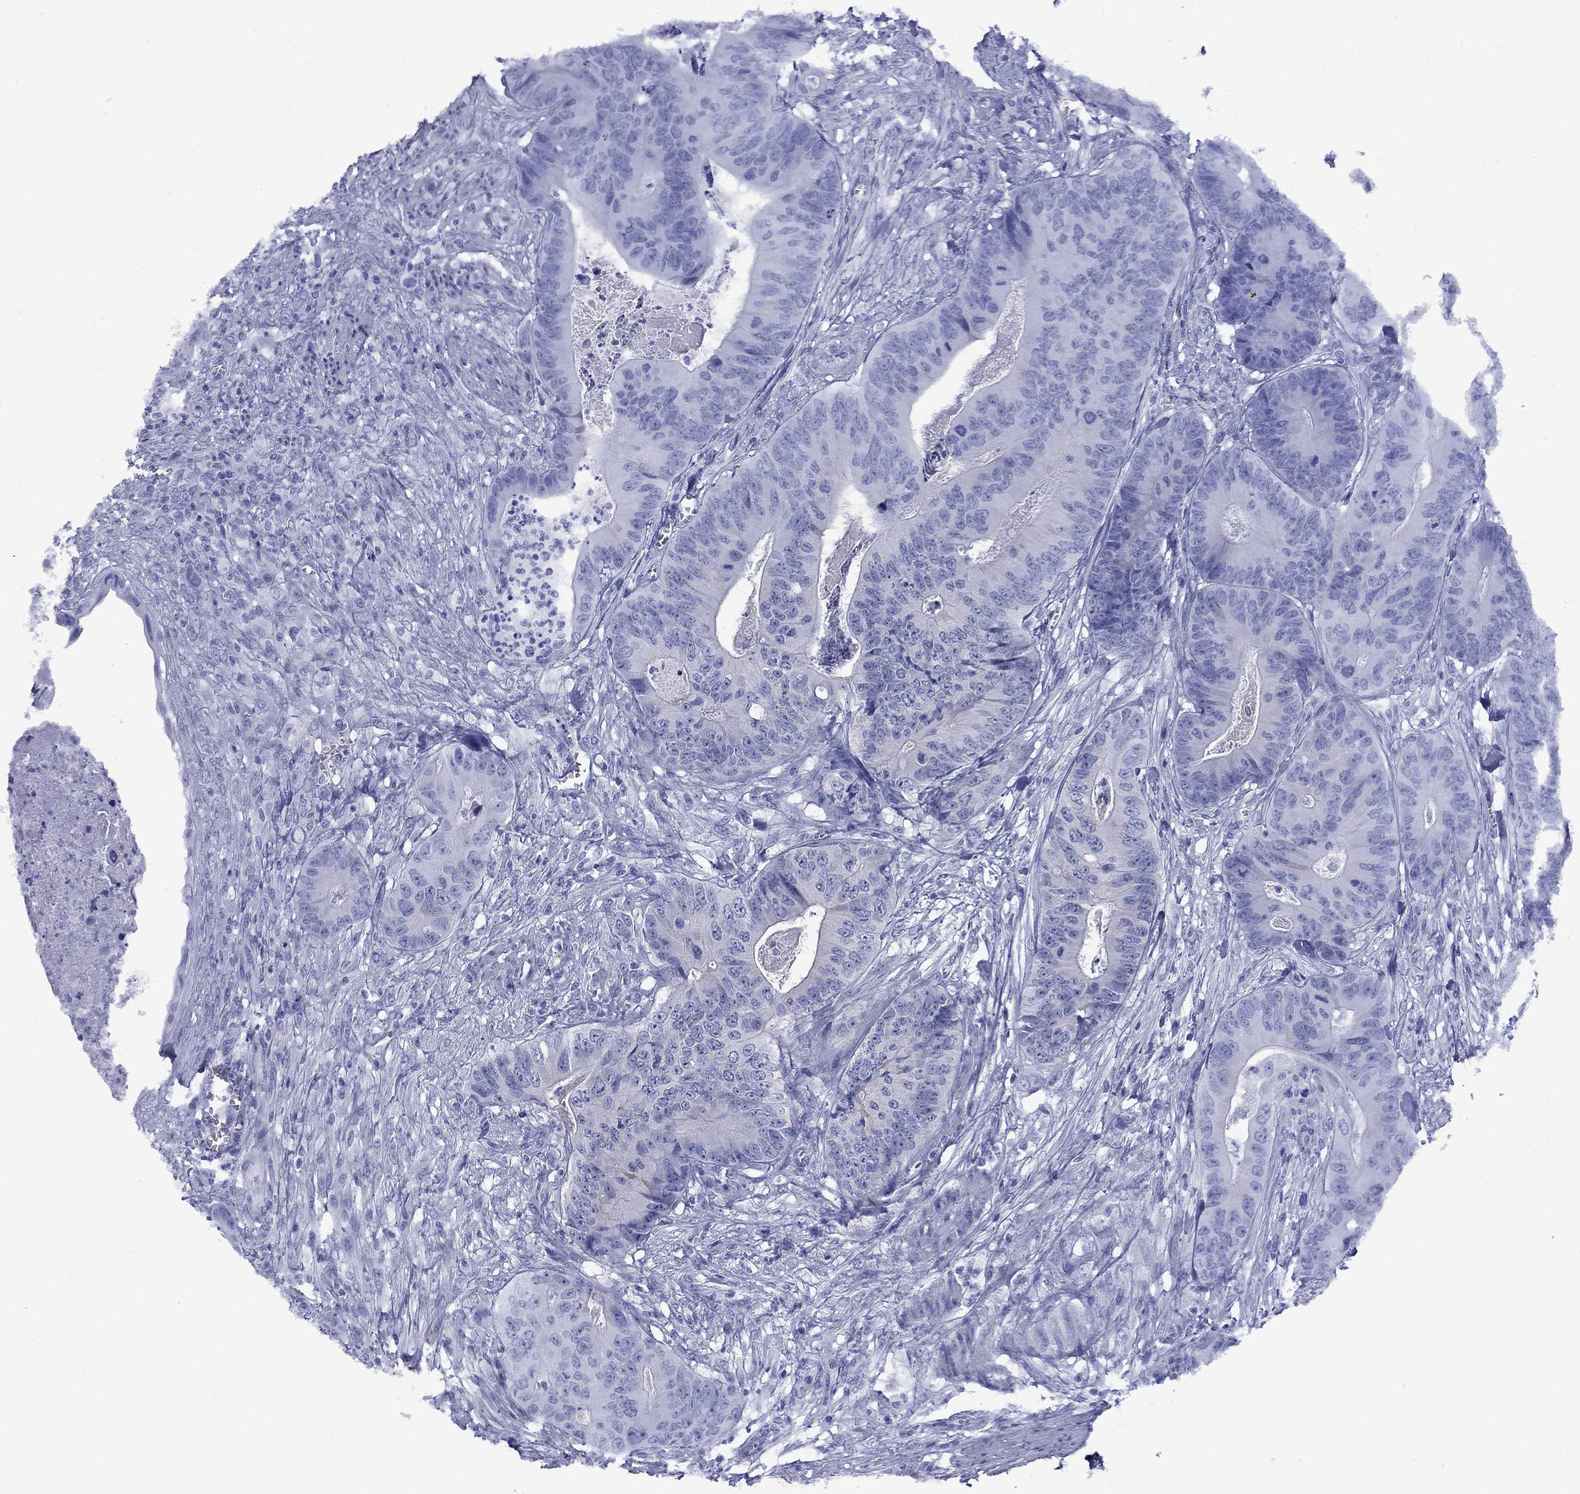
{"staining": {"intensity": "negative", "quantity": "none", "location": "none"}, "tissue": "colorectal cancer", "cell_type": "Tumor cells", "image_type": "cancer", "snomed": [{"axis": "morphology", "description": "Adenocarcinoma, NOS"}, {"axis": "topography", "description": "Colon"}], "caption": "Colorectal cancer stained for a protein using IHC exhibits no positivity tumor cells.", "gene": "ROM1", "patient": {"sex": "male", "age": 84}}